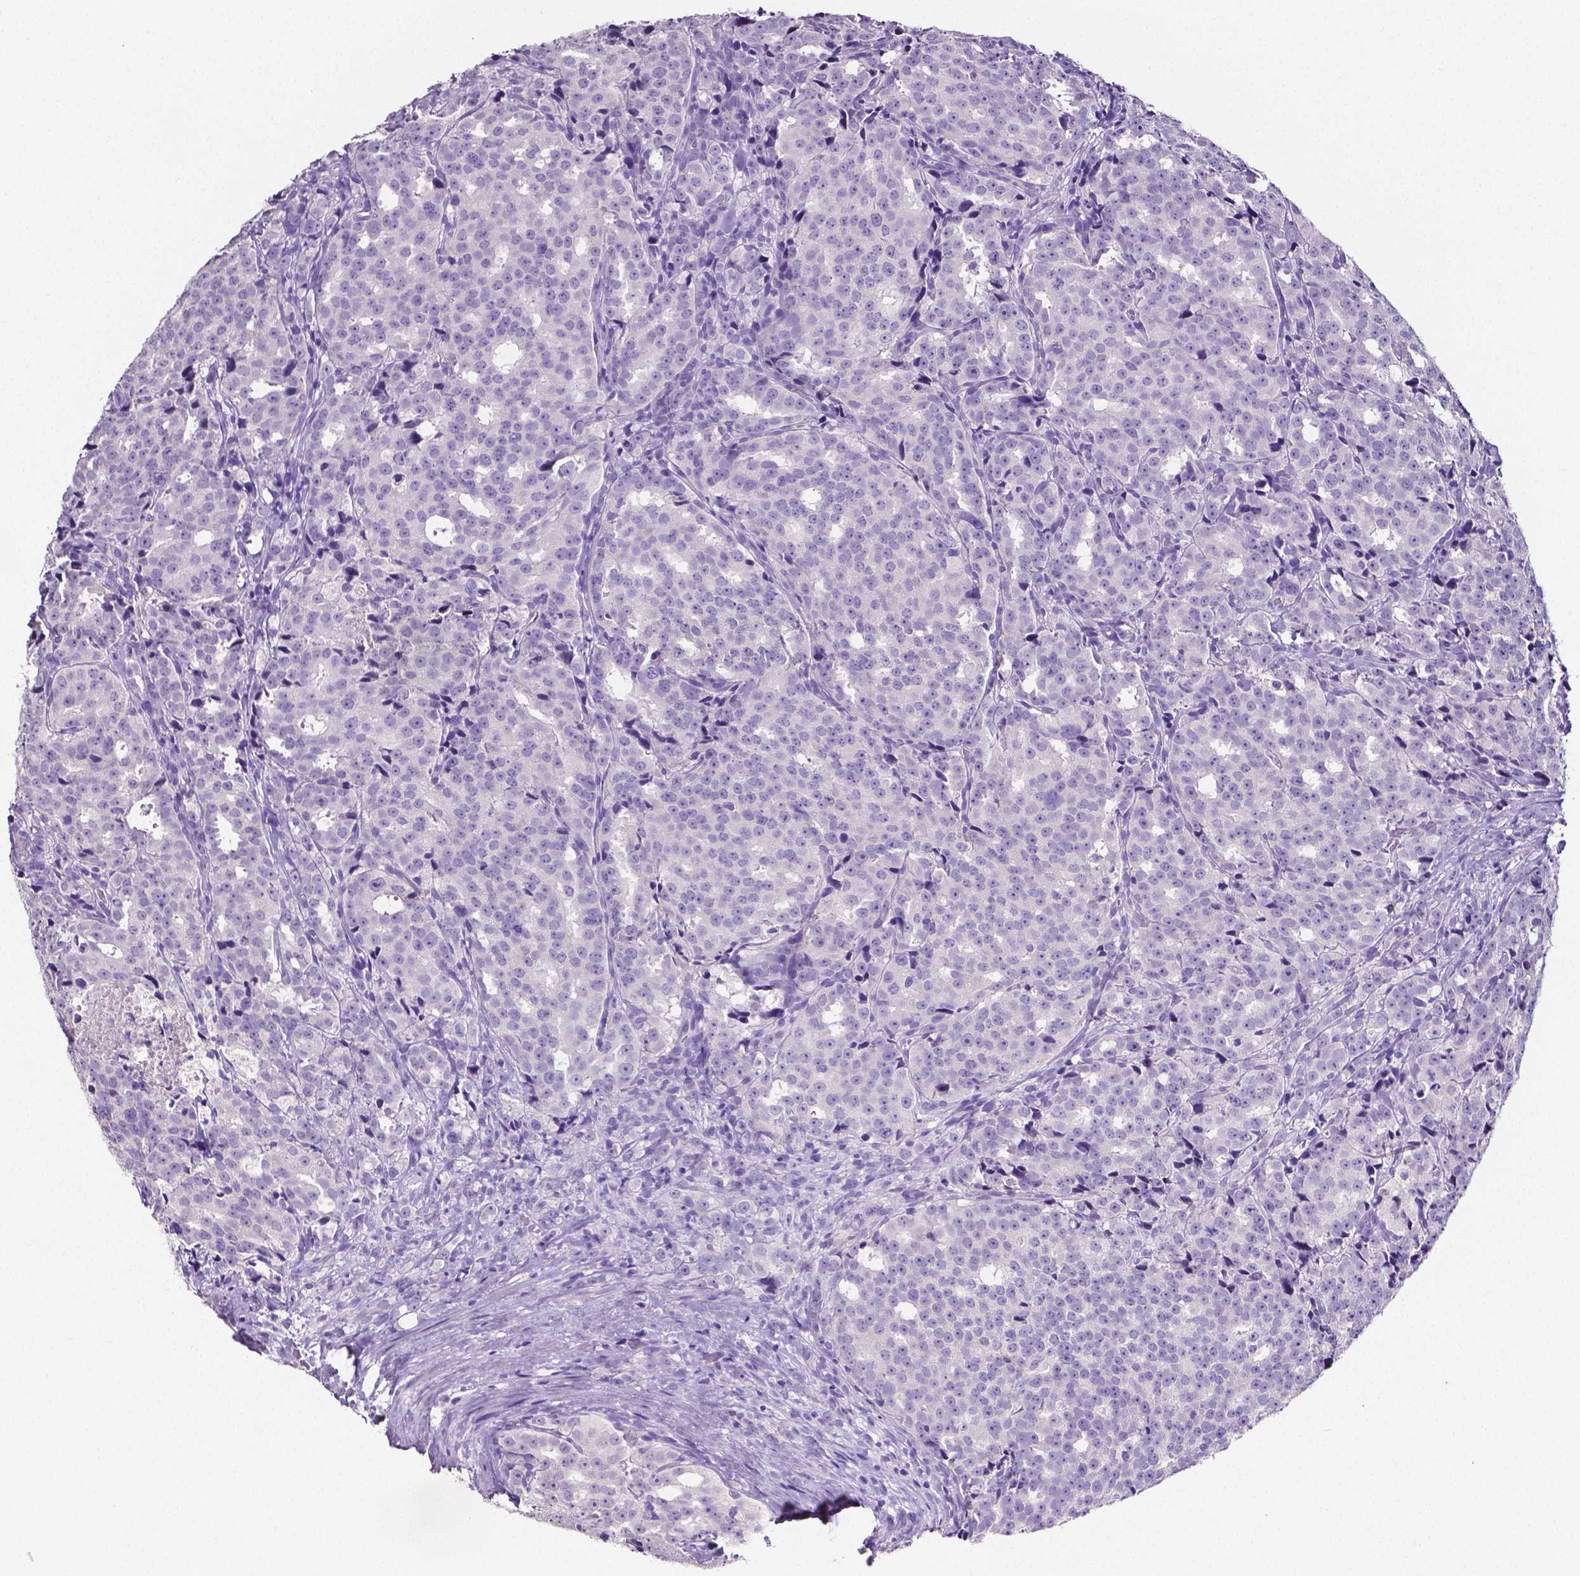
{"staining": {"intensity": "negative", "quantity": "none", "location": "none"}, "tissue": "prostate cancer", "cell_type": "Tumor cells", "image_type": "cancer", "snomed": [{"axis": "morphology", "description": "Adenocarcinoma, High grade"}, {"axis": "topography", "description": "Prostate"}], "caption": "Immunohistochemistry micrograph of neoplastic tissue: human prostate cancer (adenocarcinoma (high-grade)) stained with DAB (3,3'-diaminobenzidine) shows no significant protein positivity in tumor cells.", "gene": "SLC22A2", "patient": {"sex": "male", "age": 53}}